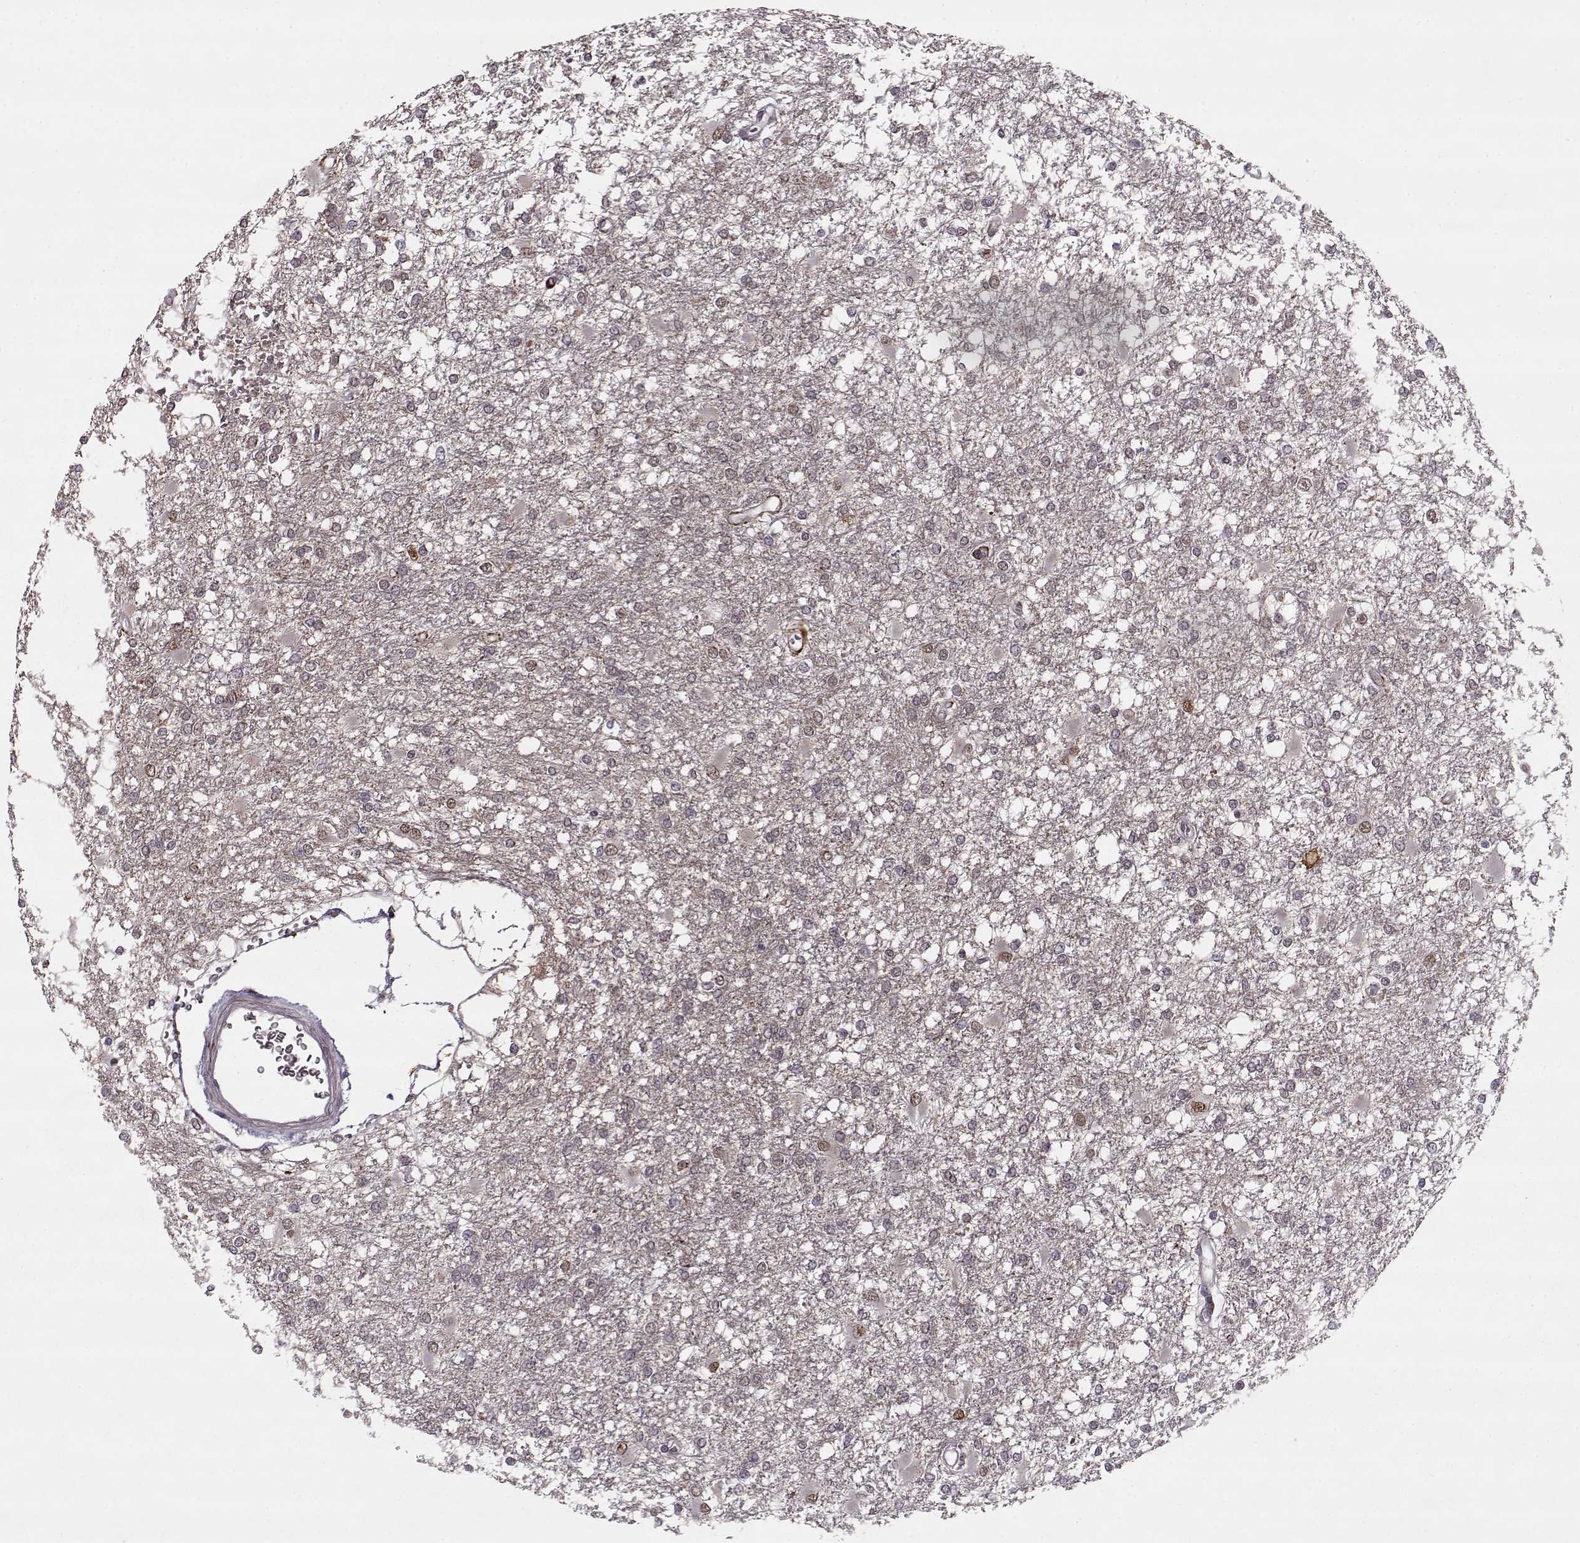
{"staining": {"intensity": "negative", "quantity": "none", "location": "none"}, "tissue": "glioma", "cell_type": "Tumor cells", "image_type": "cancer", "snomed": [{"axis": "morphology", "description": "Glioma, malignant, High grade"}, {"axis": "topography", "description": "Cerebral cortex"}], "caption": "The photomicrograph demonstrates no significant staining in tumor cells of glioma.", "gene": "DENND4B", "patient": {"sex": "male", "age": 79}}